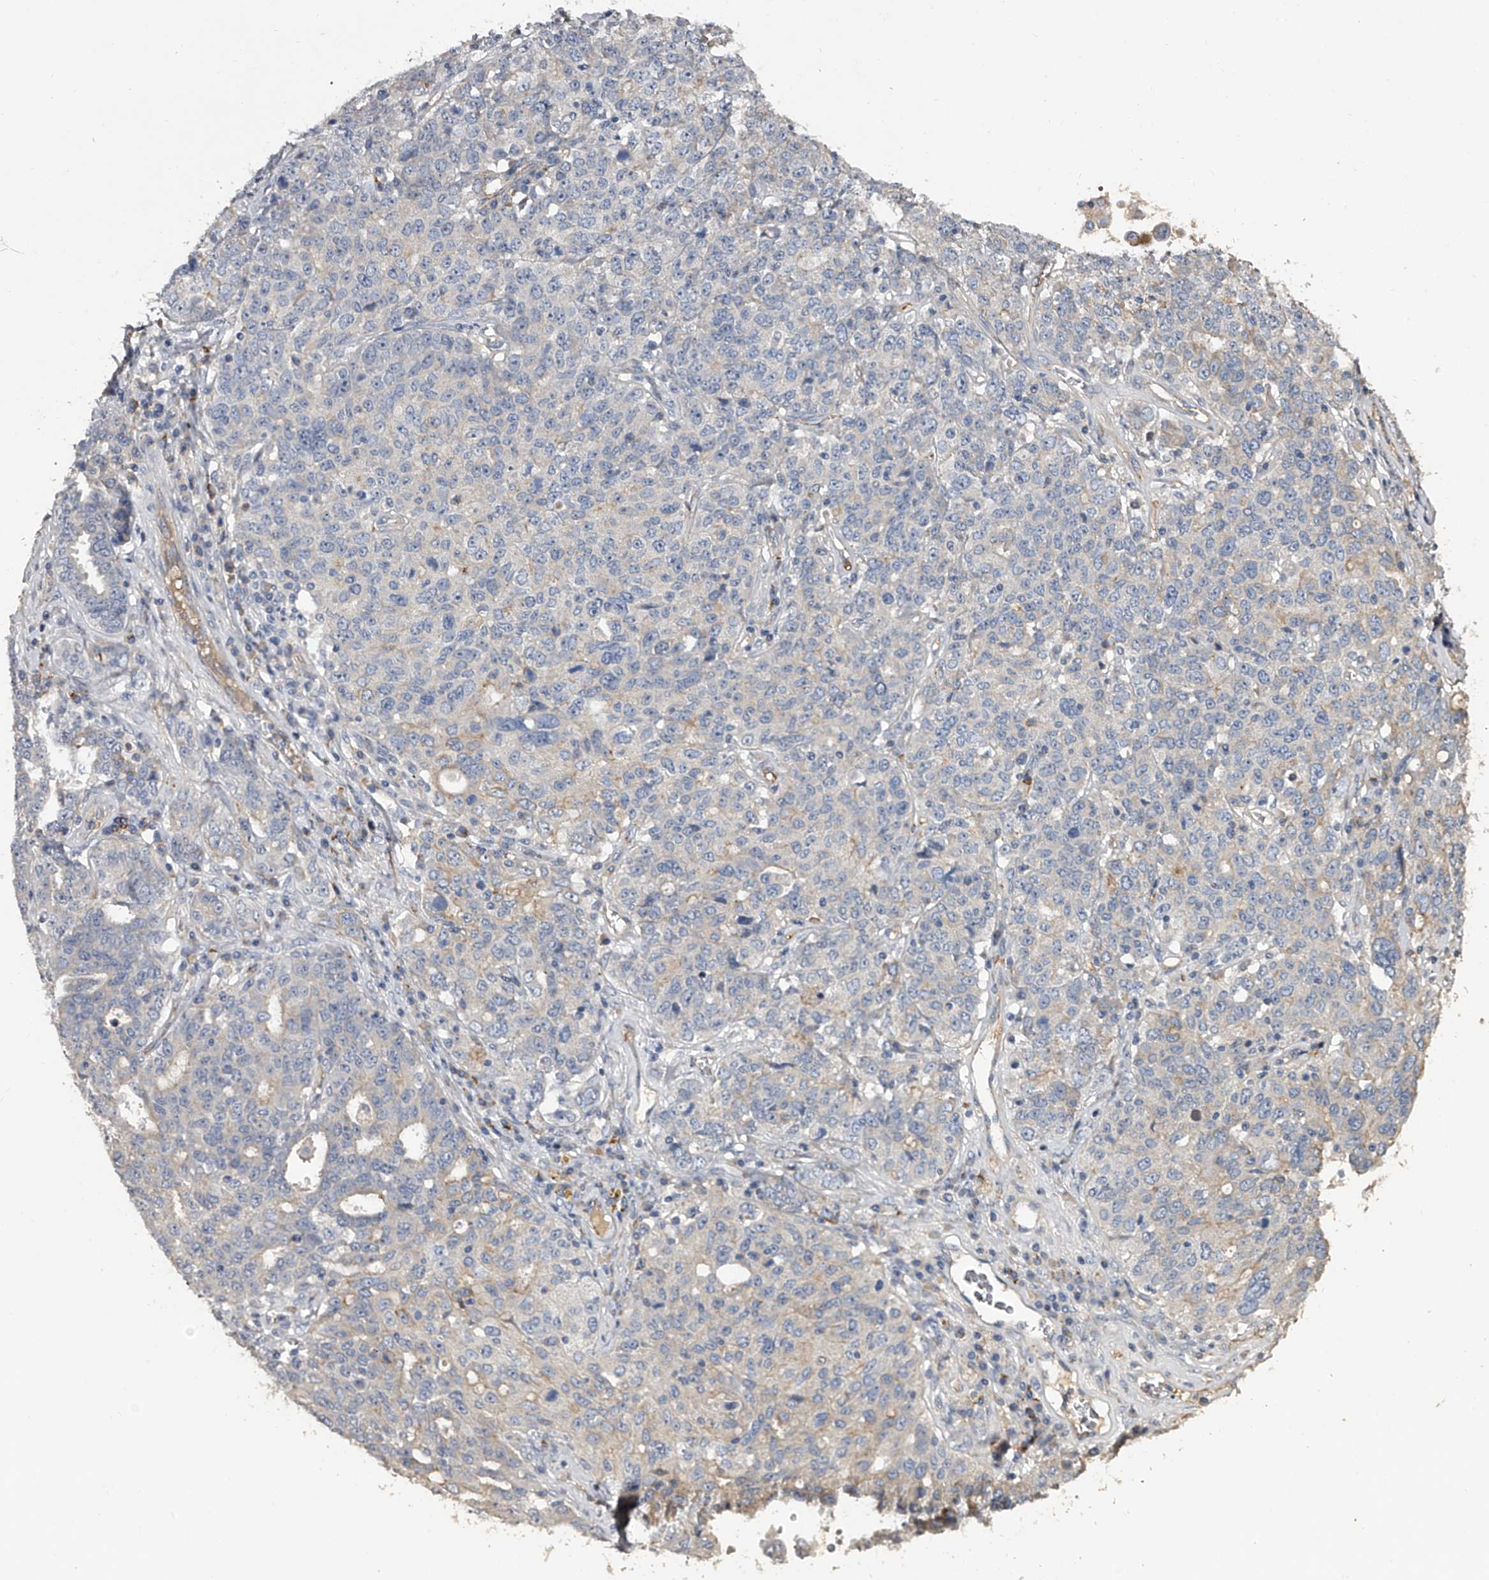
{"staining": {"intensity": "moderate", "quantity": "<25%", "location": "cytoplasmic/membranous"}, "tissue": "ovarian cancer", "cell_type": "Tumor cells", "image_type": "cancer", "snomed": [{"axis": "morphology", "description": "Carcinoma, endometroid"}, {"axis": "topography", "description": "Ovary"}], "caption": "Immunohistochemistry (IHC) (DAB) staining of human ovarian cancer (endometroid carcinoma) shows moderate cytoplasmic/membranous protein expression in about <25% of tumor cells.", "gene": "MDN1", "patient": {"sex": "female", "age": 62}}